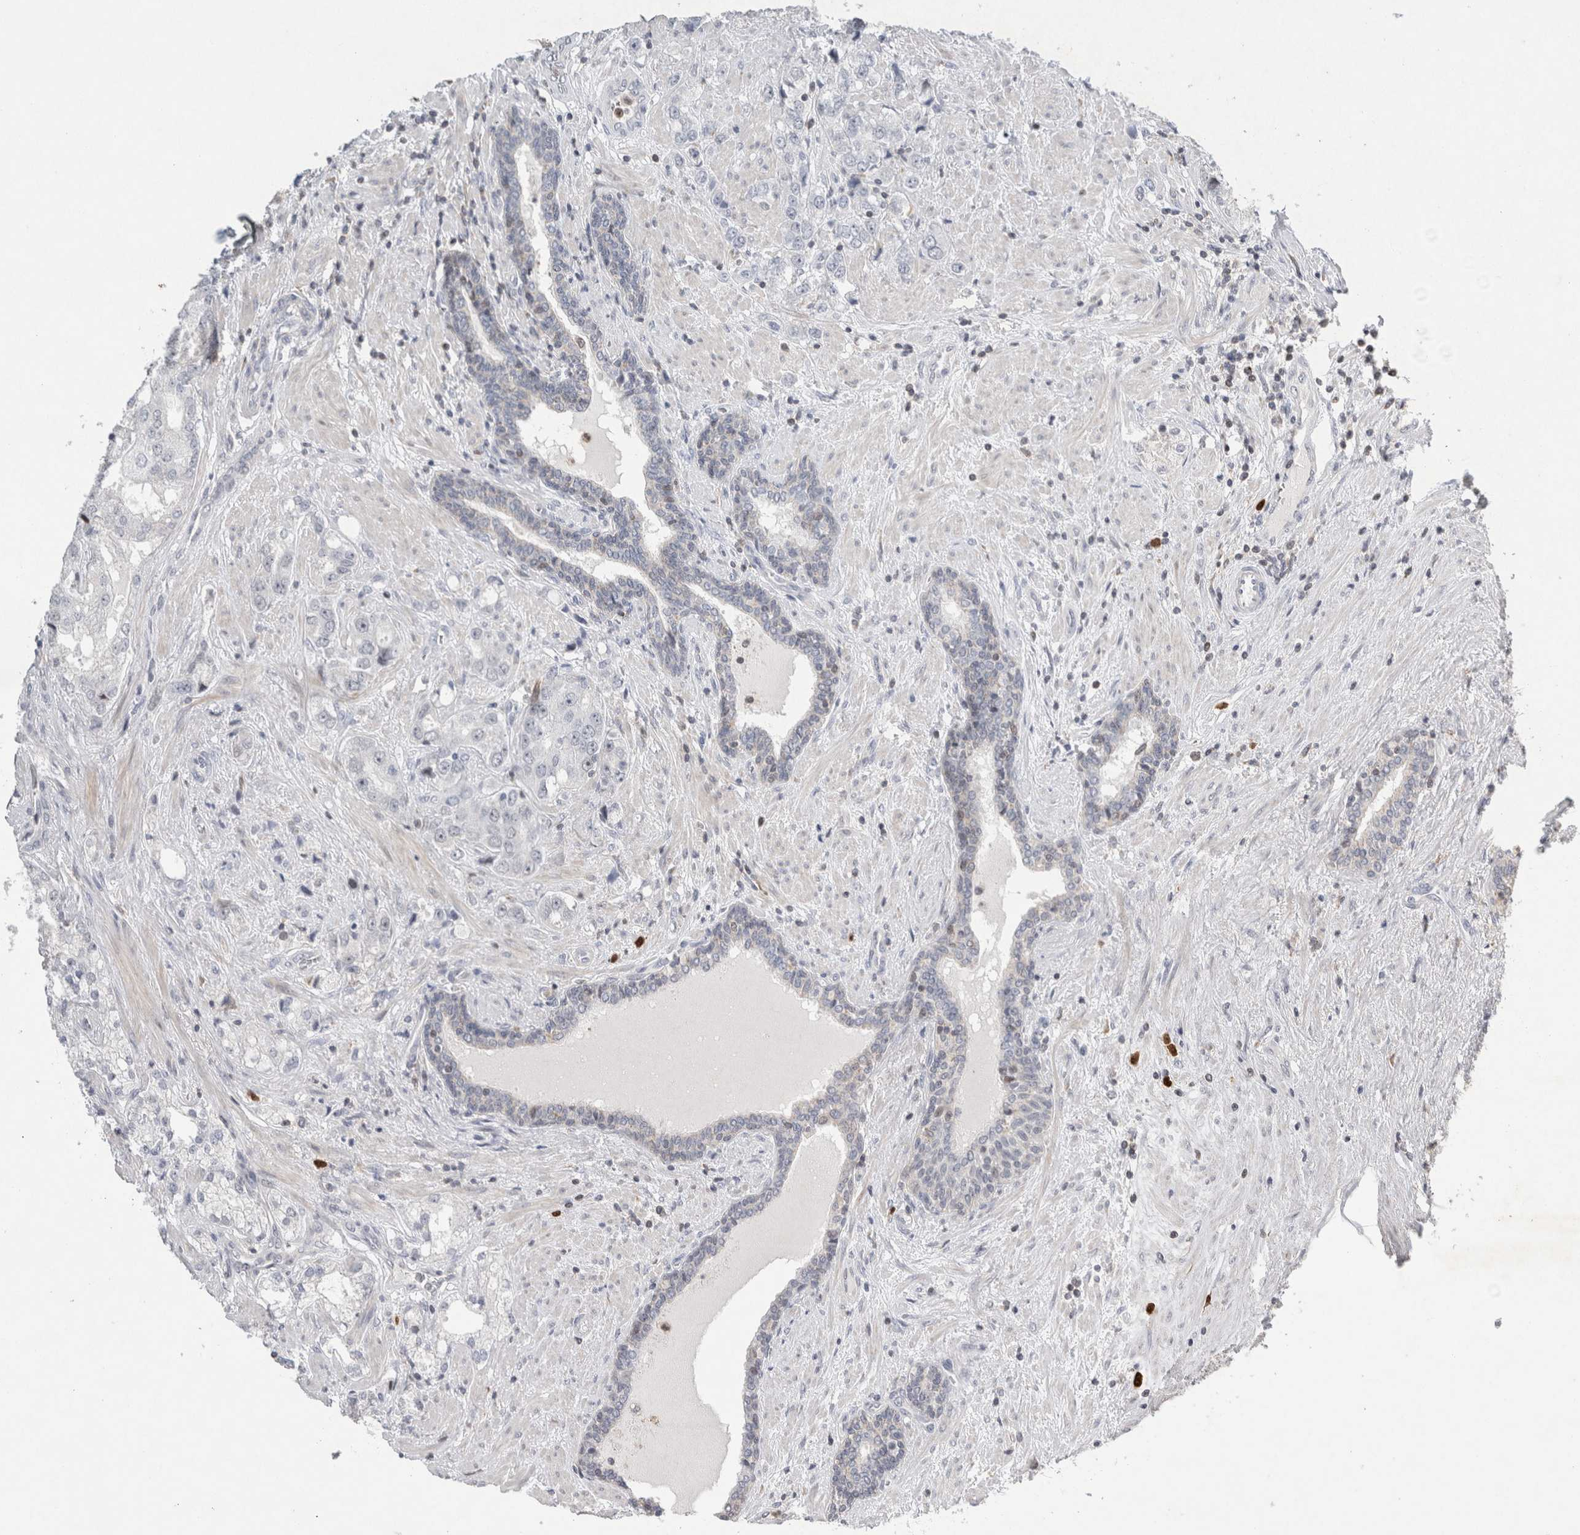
{"staining": {"intensity": "negative", "quantity": "none", "location": "none"}, "tissue": "prostate cancer", "cell_type": "Tumor cells", "image_type": "cancer", "snomed": [{"axis": "morphology", "description": "Adenocarcinoma, High grade"}, {"axis": "topography", "description": "Prostate"}], "caption": "Human prostate high-grade adenocarcinoma stained for a protein using IHC reveals no positivity in tumor cells.", "gene": "AGMAT", "patient": {"sex": "male", "age": 50}}